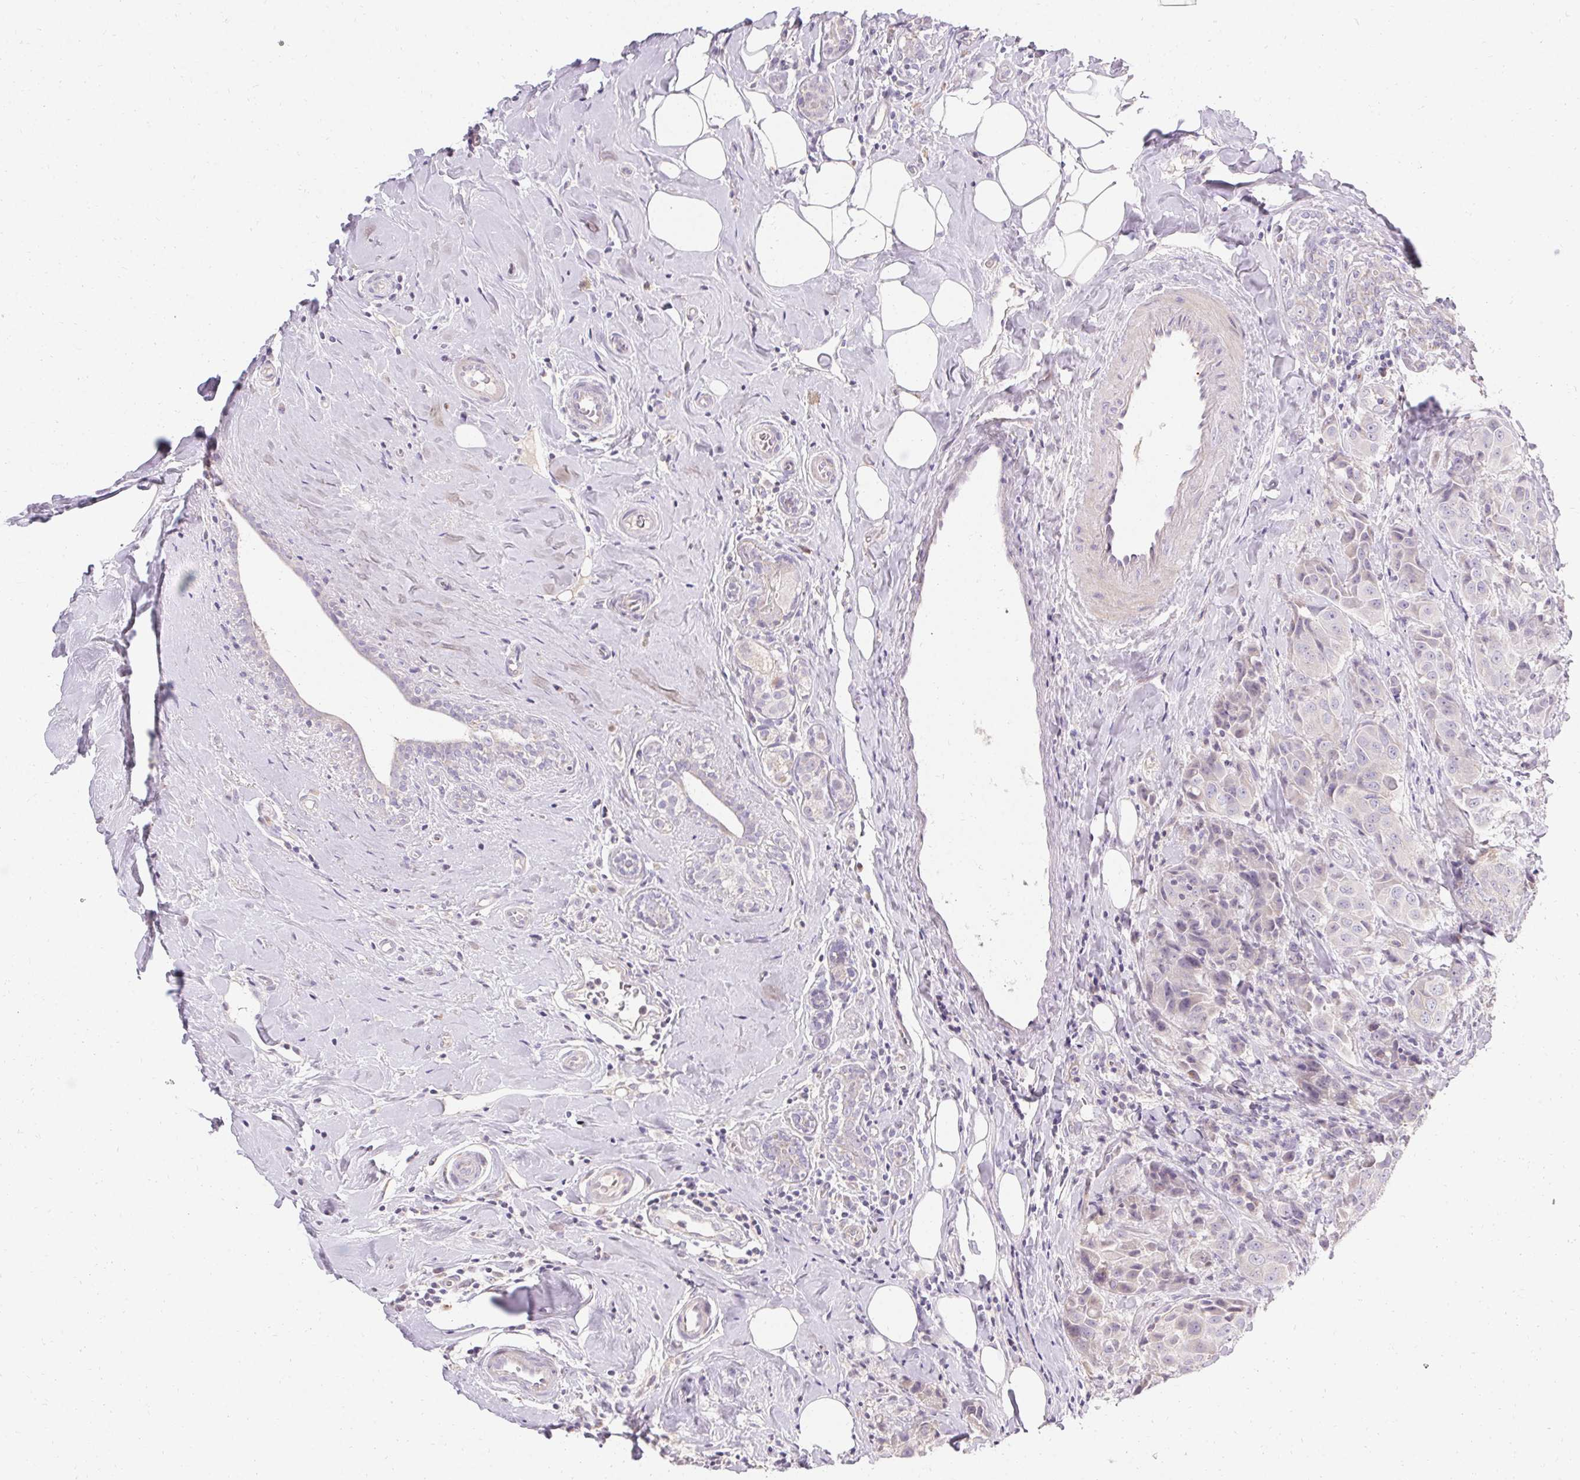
{"staining": {"intensity": "negative", "quantity": "none", "location": "none"}, "tissue": "breast cancer", "cell_type": "Tumor cells", "image_type": "cancer", "snomed": [{"axis": "morphology", "description": "Normal tissue, NOS"}, {"axis": "morphology", "description": "Duct carcinoma"}, {"axis": "topography", "description": "Breast"}], "caption": "There is no significant expression in tumor cells of breast cancer (infiltrating ductal carcinoma). (IHC, brightfield microscopy, high magnification).", "gene": "TRIP13", "patient": {"sex": "female", "age": 43}}